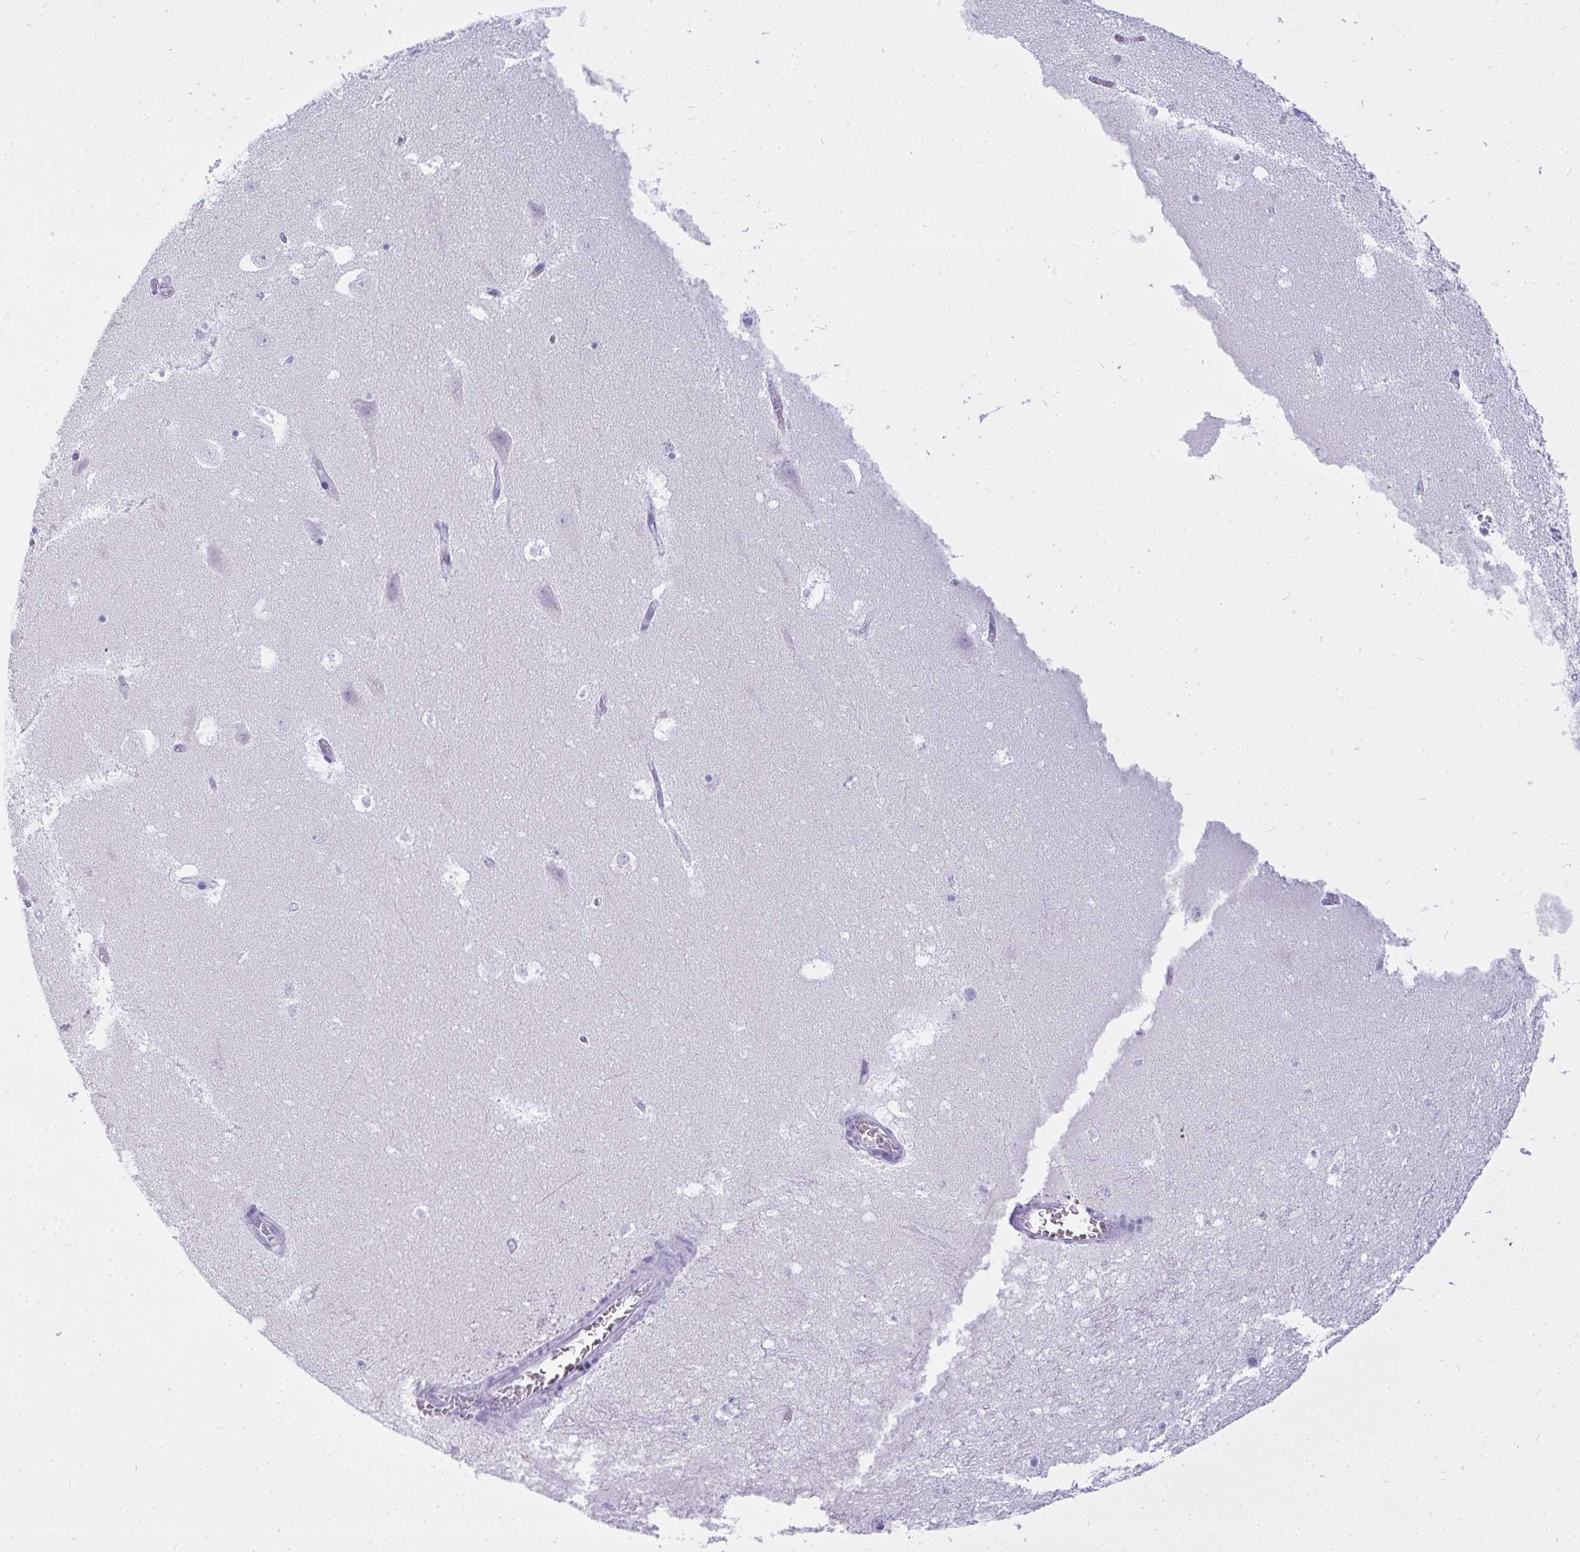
{"staining": {"intensity": "negative", "quantity": "none", "location": "none"}, "tissue": "hippocampus", "cell_type": "Glial cells", "image_type": "normal", "snomed": [{"axis": "morphology", "description": "Normal tissue, NOS"}, {"axis": "topography", "description": "Hippocampus"}], "caption": "This is an immunohistochemistry (IHC) micrograph of benign hippocampus. There is no staining in glial cells.", "gene": "OR5J2", "patient": {"sex": "female", "age": 42}}